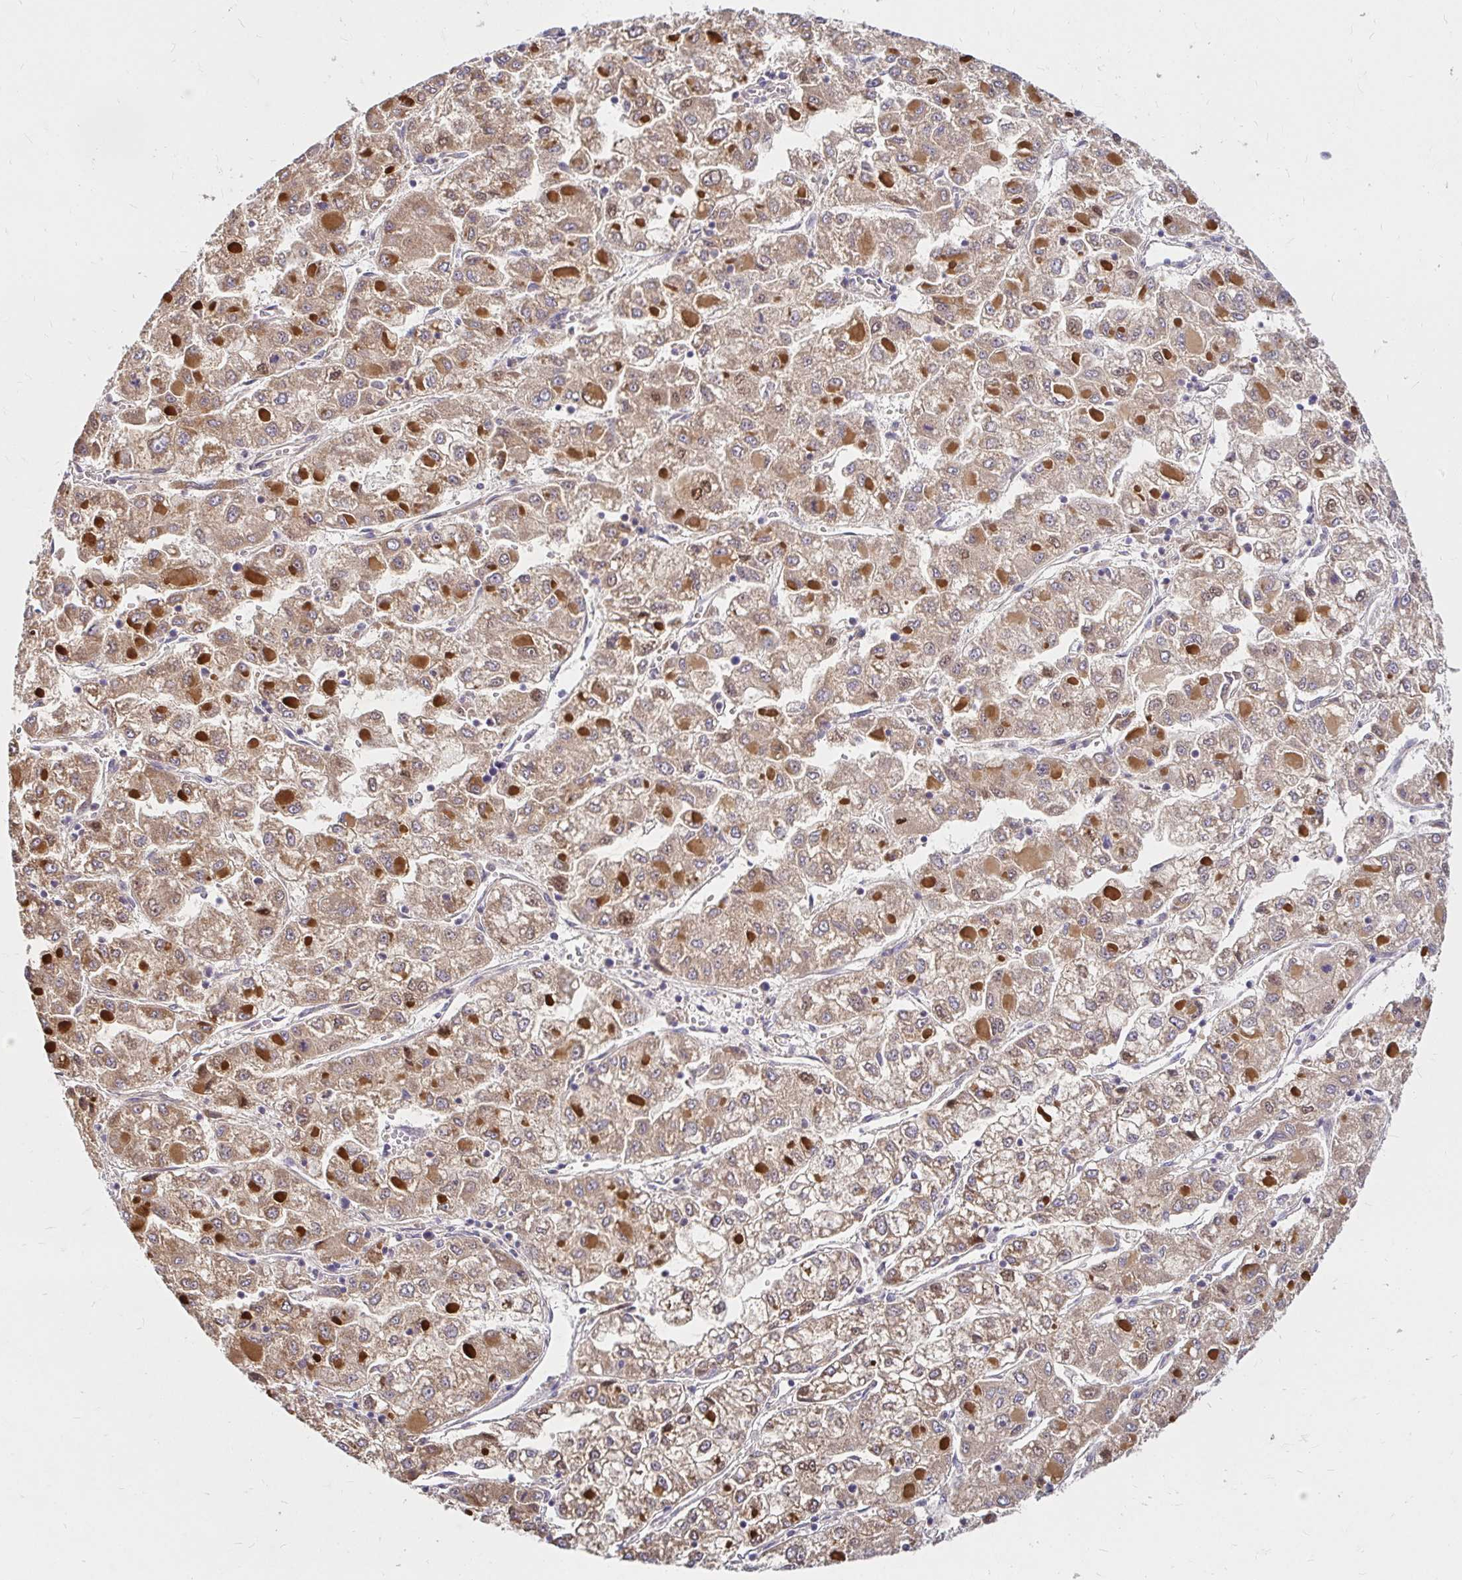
{"staining": {"intensity": "moderate", "quantity": ">75%", "location": "cytoplasmic/membranous,nuclear"}, "tissue": "liver cancer", "cell_type": "Tumor cells", "image_type": "cancer", "snomed": [{"axis": "morphology", "description": "Carcinoma, Hepatocellular, NOS"}, {"axis": "topography", "description": "Liver"}], "caption": "IHC staining of hepatocellular carcinoma (liver), which exhibits medium levels of moderate cytoplasmic/membranous and nuclear expression in about >75% of tumor cells indicating moderate cytoplasmic/membranous and nuclear protein expression. The staining was performed using DAB (3,3'-diaminobenzidine) (brown) for protein detection and nuclei were counterstained in hematoxylin (blue).", "gene": "ARHGEF37", "patient": {"sex": "male", "age": 40}}